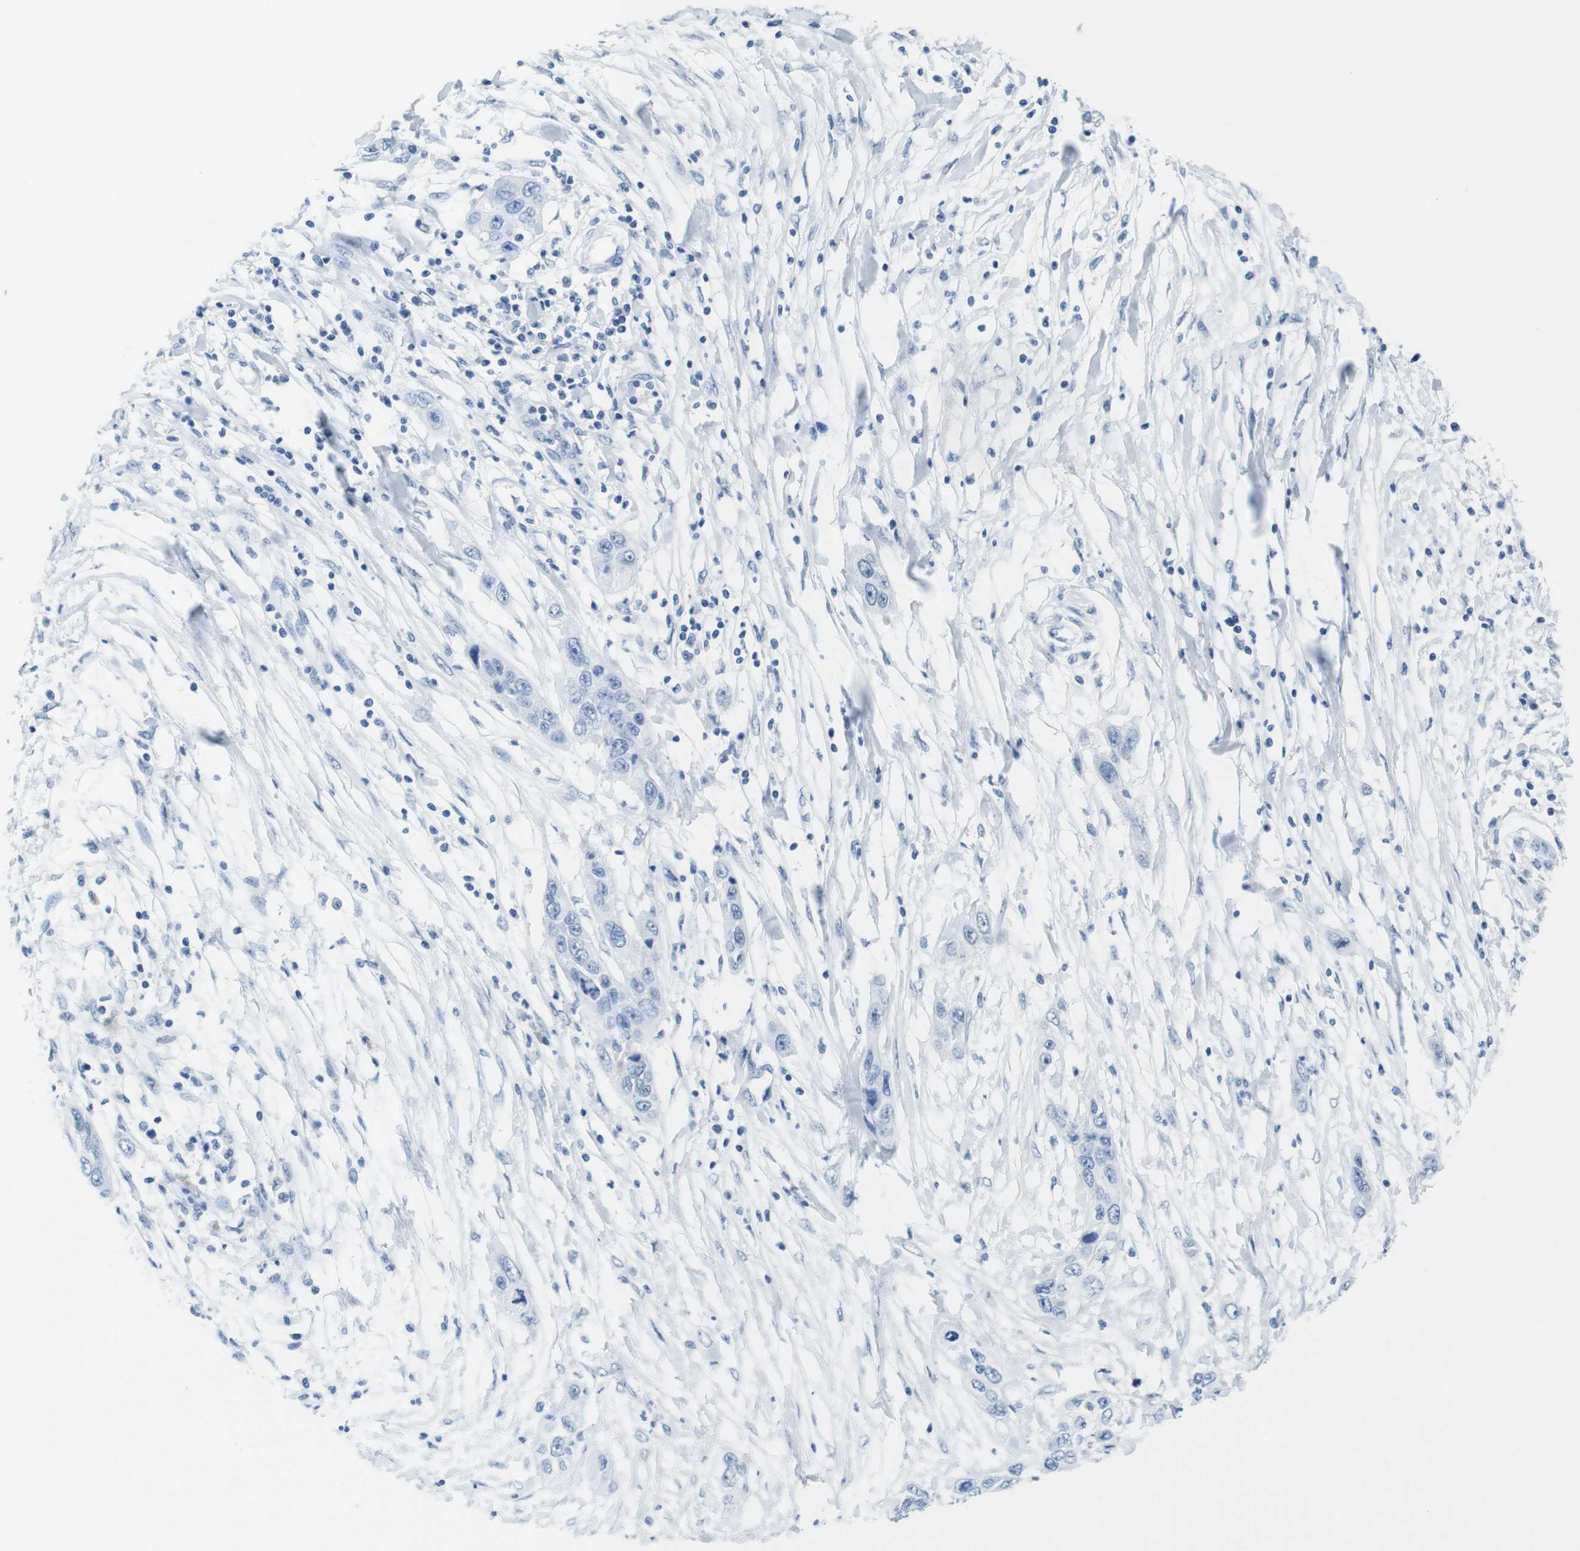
{"staining": {"intensity": "negative", "quantity": "none", "location": "none"}, "tissue": "pancreatic cancer", "cell_type": "Tumor cells", "image_type": "cancer", "snomed": [{"axis": "morphology", "description": "Adenocarcinoma, NOS"}, {"axis": "topography", "description": "Pancreas"}], "caption": "Tumor cells show no significant staining in pancreatic cancer (adenocarcinoma).", "gene": "OPN1SW", "patient": {"sex": "female", "age": 70}}